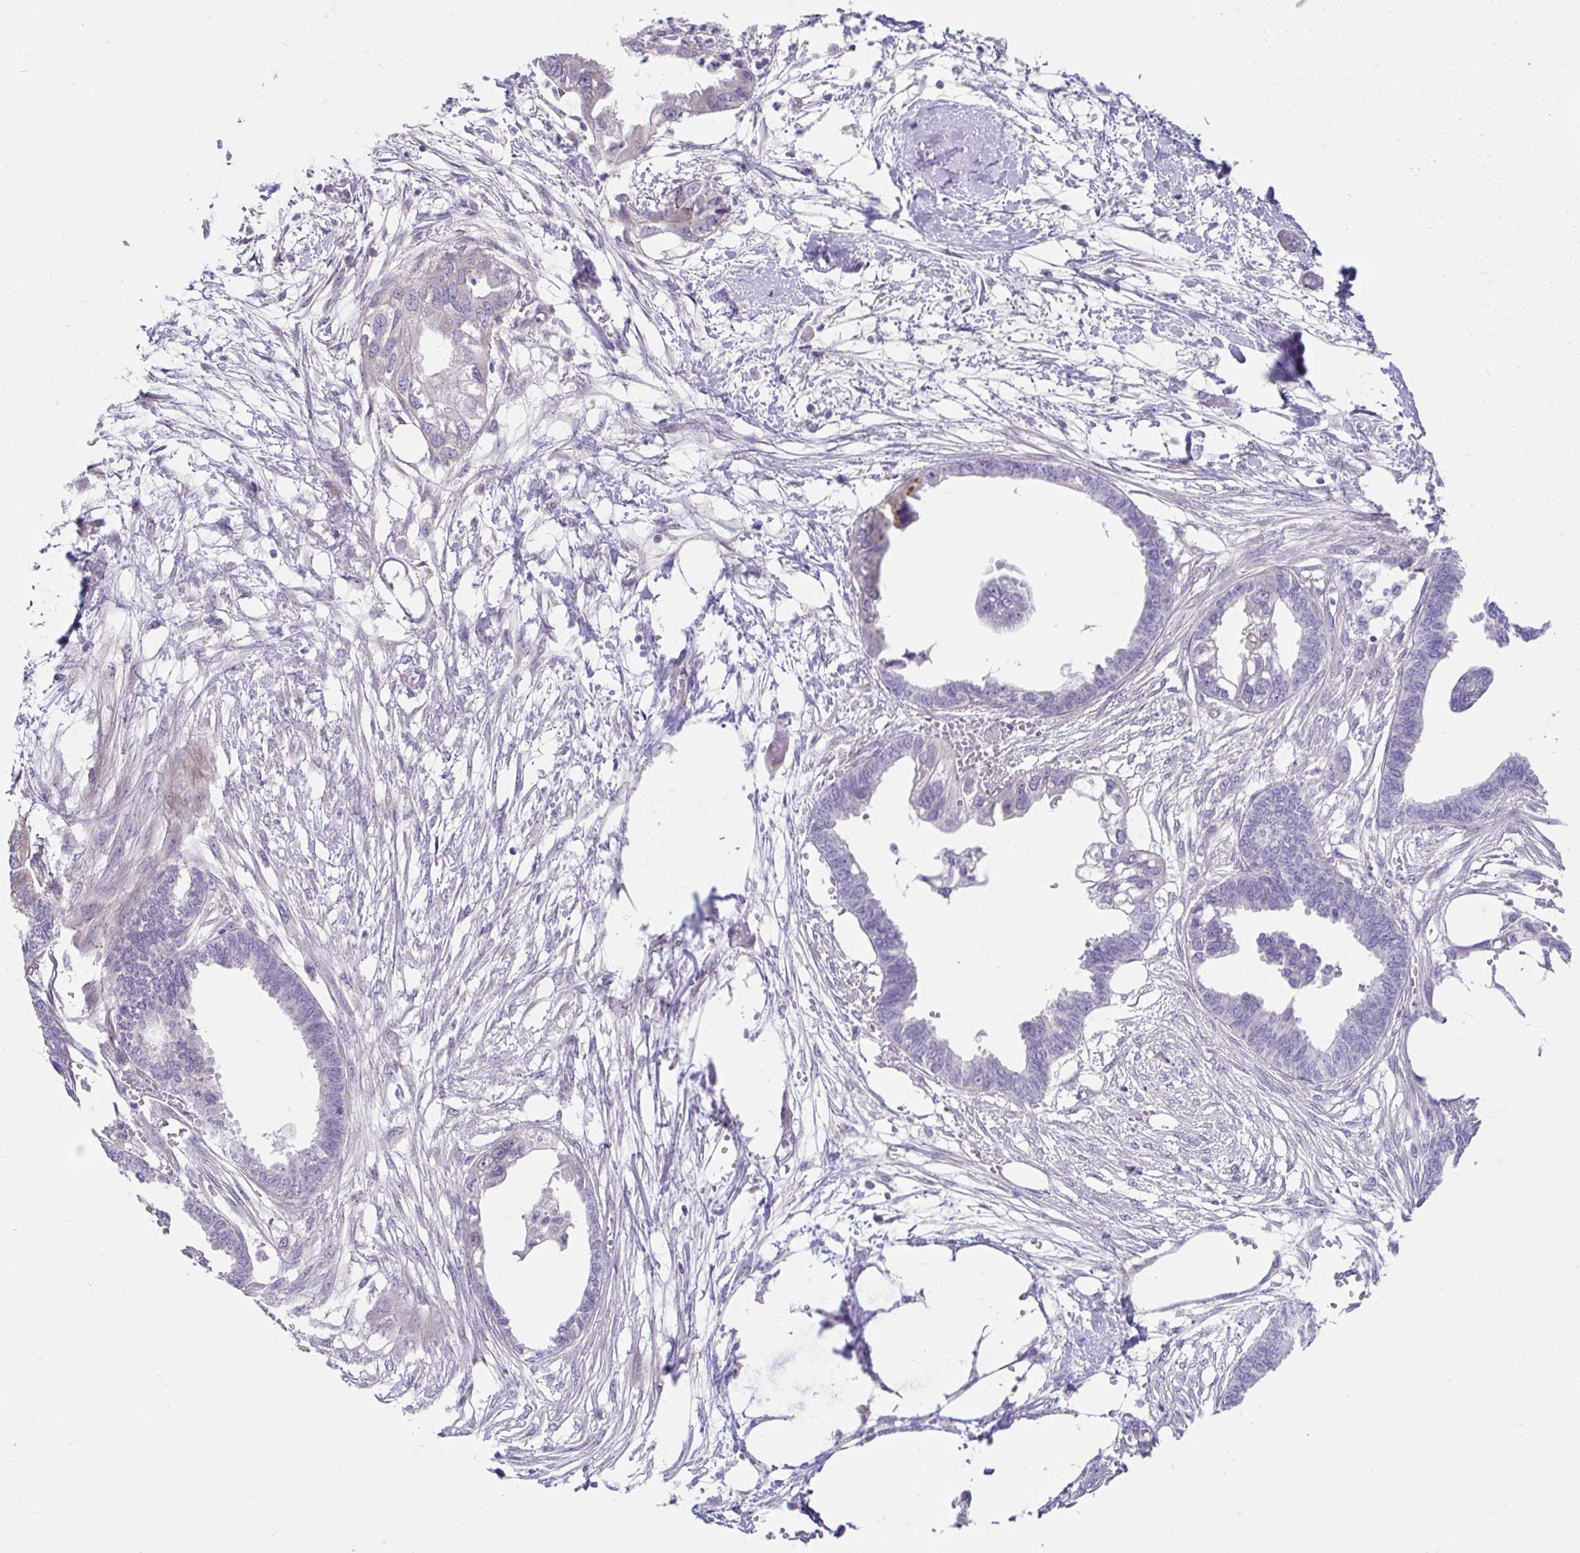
{"staining": {"intensity": "negative", "quantity": "none", "location": "none"}, "tissue": "endometrial cancer", "cell_type": "Tumor cells", "image_type": "cancer", "snomed": [{"axis": "morphology", "description": "Adenocarcinoma, NOS"}, {"axis": "morphology", "description": "Adenocarcinoma, metastatic, NOS"}, {"axis": "topography", "description": "Adipose tissue"}, {"axis": "topography", "description": "Endometrium"}], "caption": "Tumor cells are negative for brown protein staining in endometrial cancer.", "gene": "NT5C1B", "patient": {"sex": "female", "age": 67}}